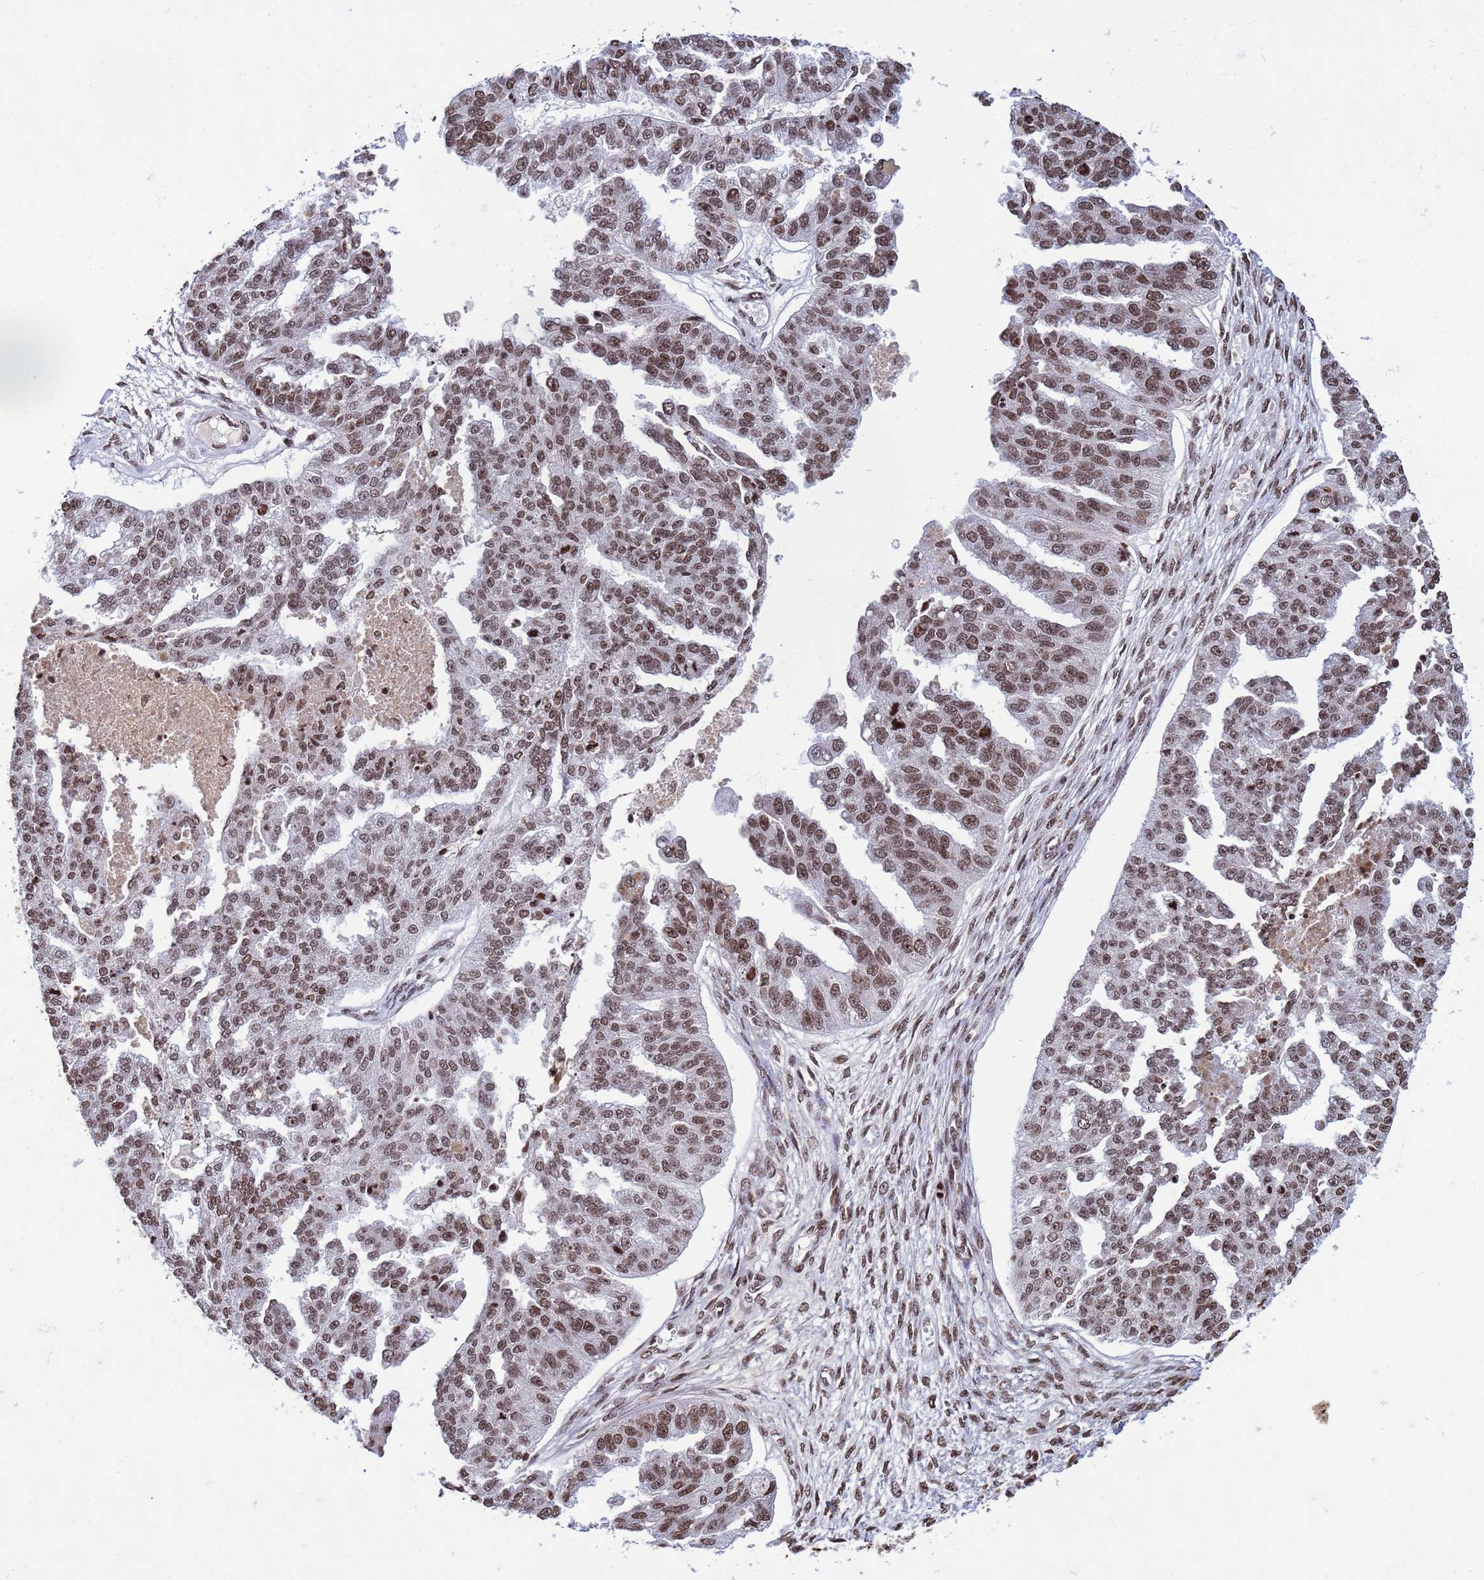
{"staining": {"intensity": "moderate", "quantity": ">75%", "location": "nuclear"}, "tissue": "ovarian cancer", "cell_type": "Tumor cells", "image_type": "cancer", "snomed": [{"axis": "morphology", "description": "Cystadenocarcinoma, serous, NOS"}, {"axis": "topography", "description": "Ovary"}], "caption": "An immunohistochemistry (IHC) image of tumor tissue is shown. Protein staining in brown highlights moderate nuclear positivity in ovarian cancer (serous cystadenocarcinoma) within tumor cells. (DAB (3,3'-diaminobenzidine) IHC with brightfield microscopy, high magnification).", "gene": "H3-3B", "patient": {"sex": "female", "age": 58}}